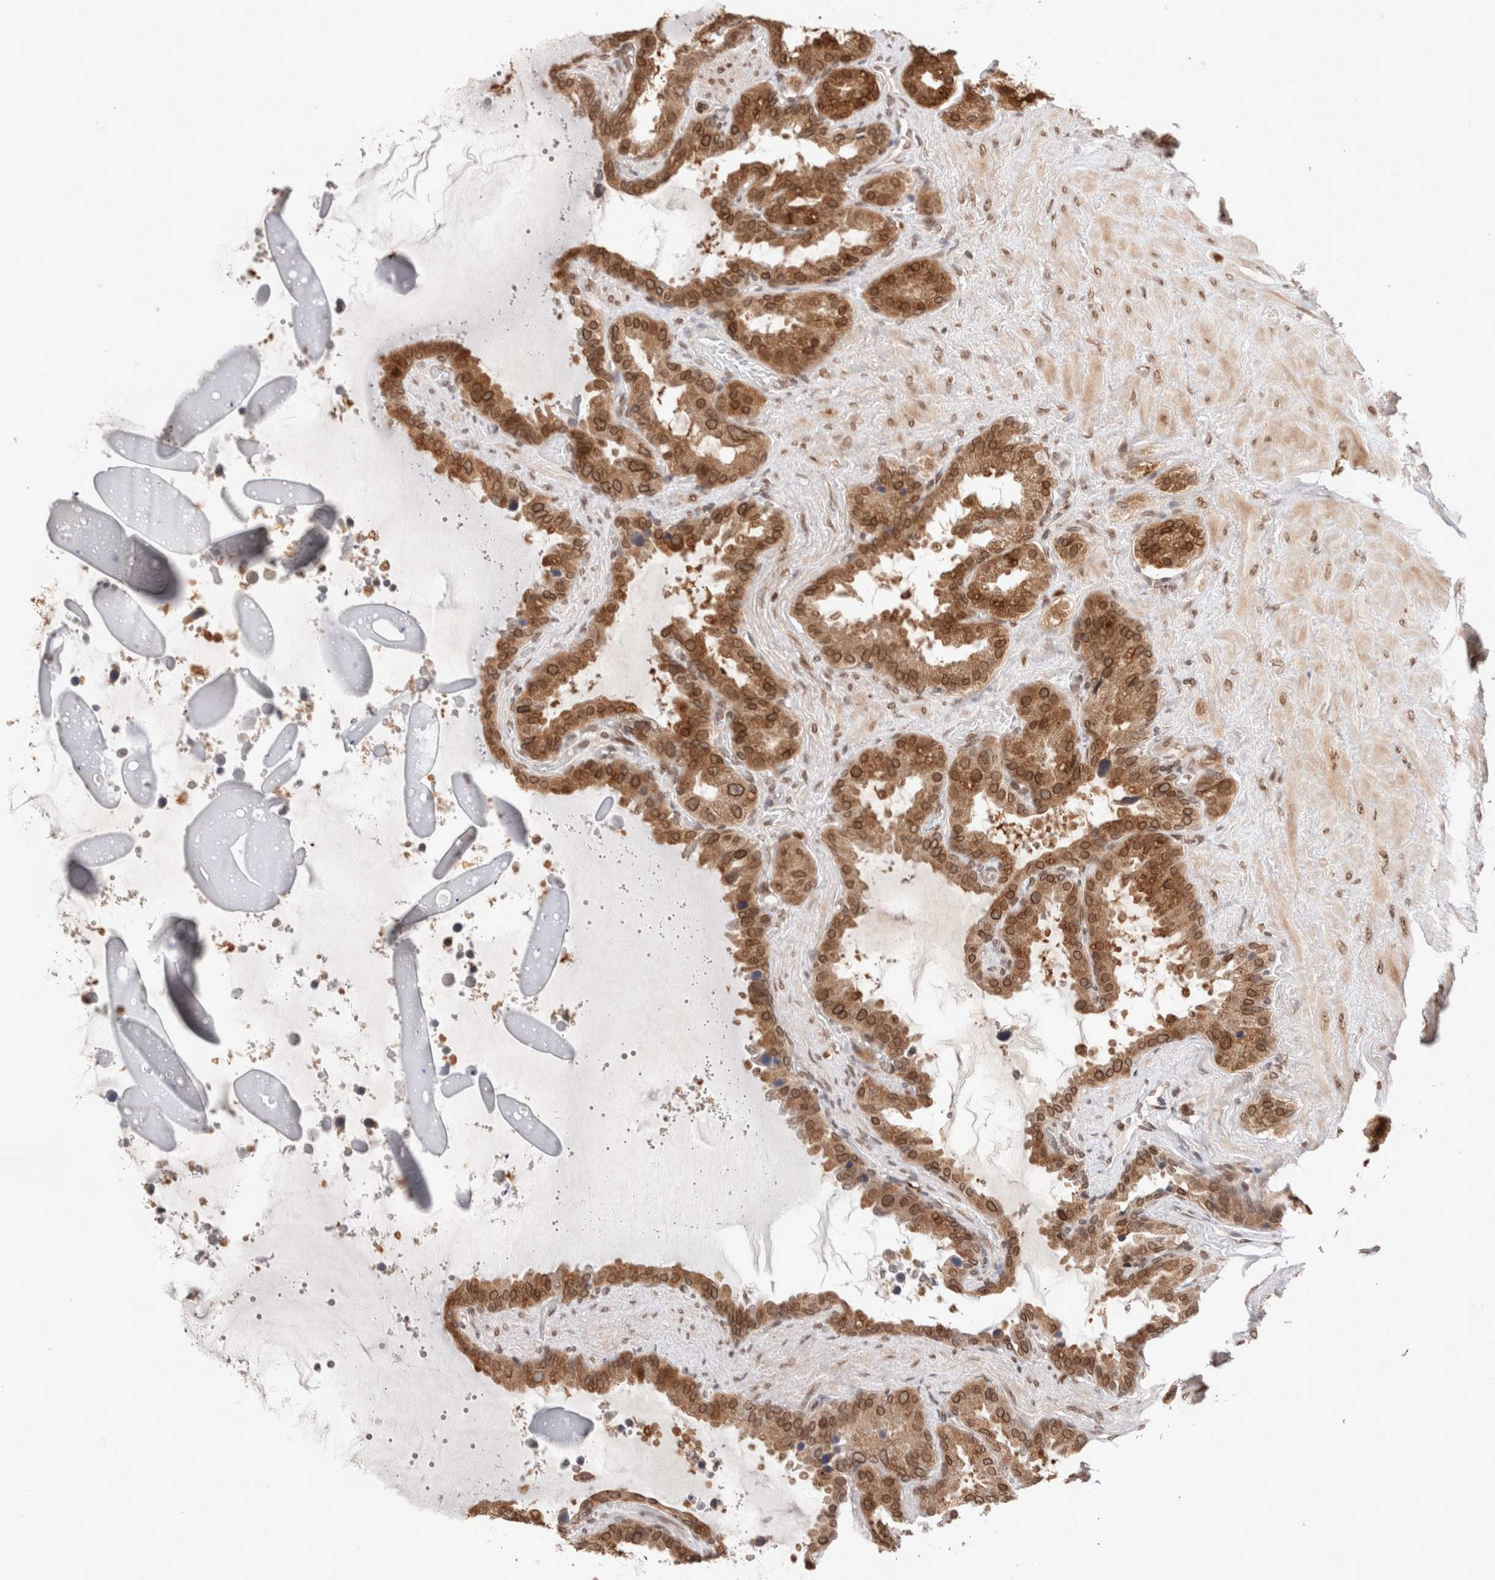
{"staining": {"intensity": "strong", "quantity": ">75%", "location": "cytoplasmic/membranous,nuclear"}, "tissue": "seminal vesicle", "cell_type": "Glandular cells", "image_type": "normal", "snomed": [{"axis": "morphology", "description": "Normal tissue, NOS"}, {"axis": "topography", "description": "Seminal veicle"}], "caption": "Strong cytoplasmic/membranous,nuclear staining for a protein is appreciated in approximately >75% of glandular cells of normal seminal vesicle using immunohistochemistry (IHC).", "gene": "TPR", "patient": {"sex": "male", "age": 46}}